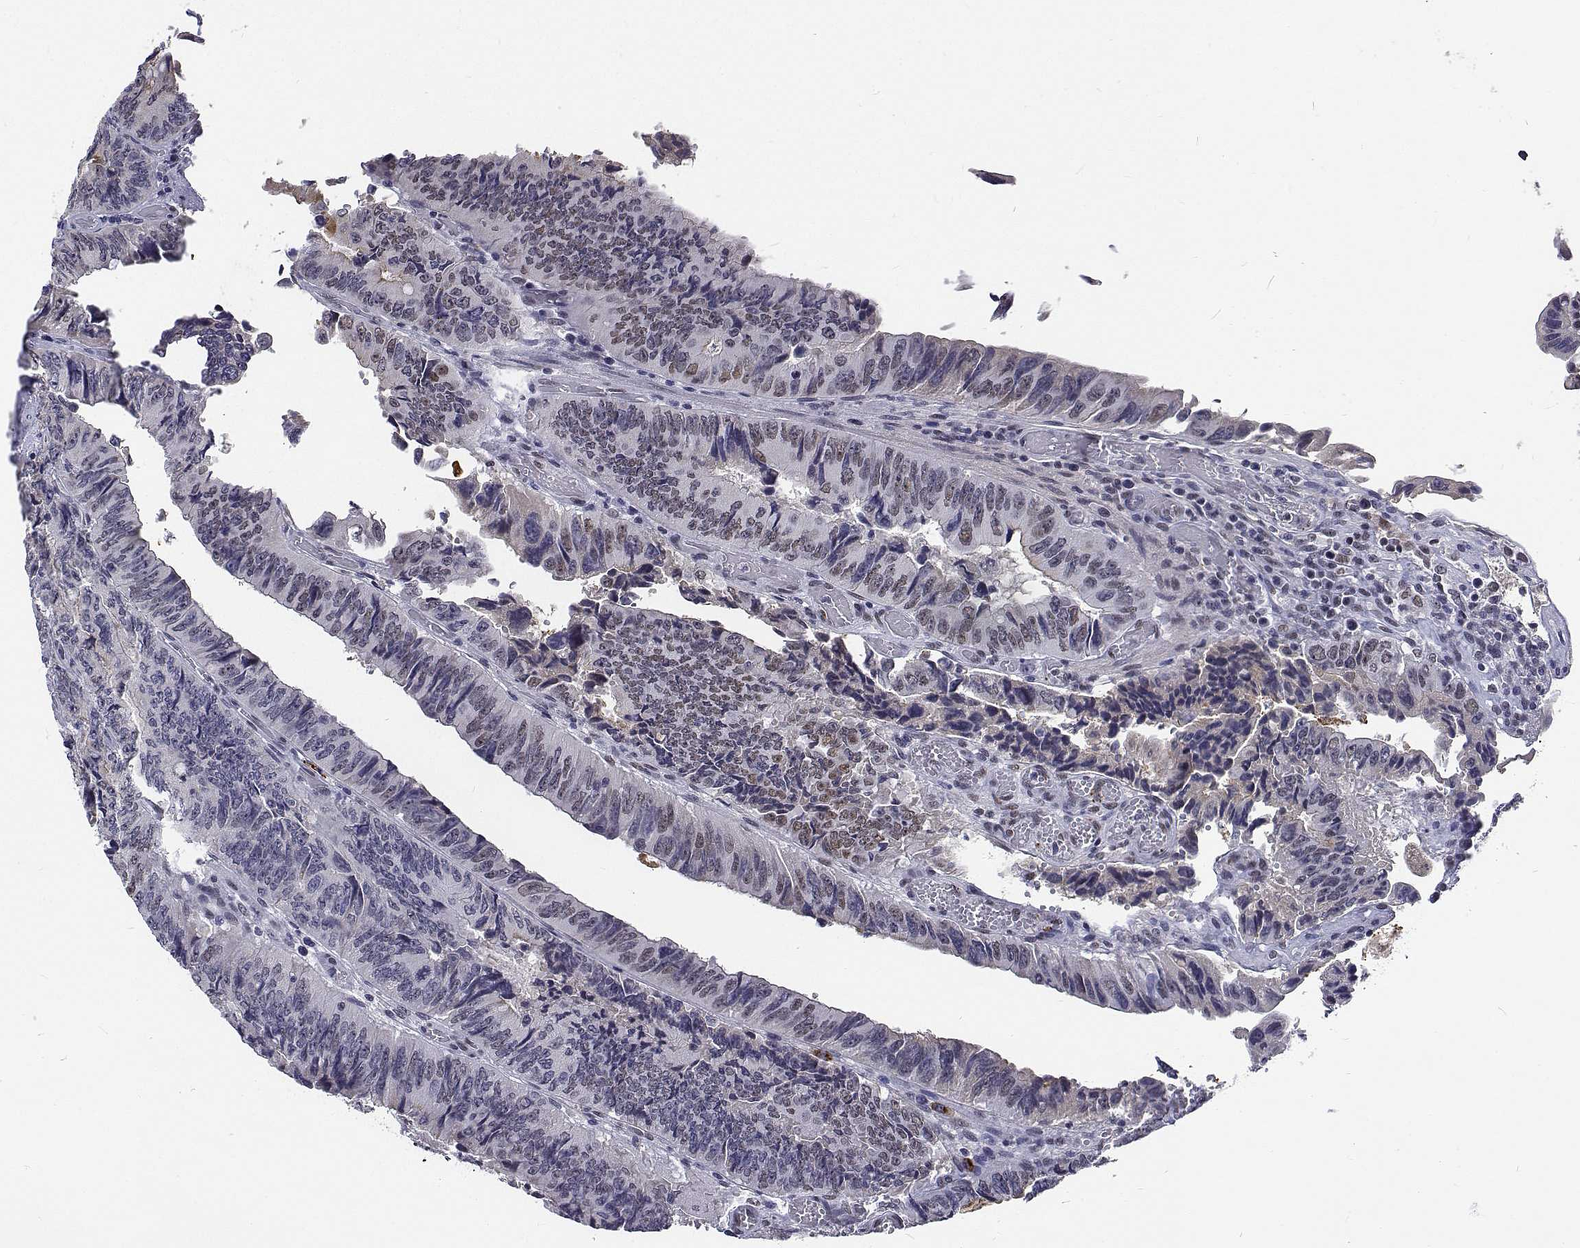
{"staining": {"intensity": "weak", "quantity": "<25%", "location": "cytoplasmic/membranous,nuclear"}, "tissue": "colorectal cancer", "cell_type": "Tumor cells", "image_type": "cancer", "snomed": [{"axis": "morphology", "description": "Adenocarcinoma, NOS"}, {"axis": "topography", "description": "Colon"}], "caption": "Immunohistochemical staining of colorectal cancer (adenocarcinoma) reveals no significant staining in tumor cells.", "gene": "ATRX", "patient": {"sex": "female", "age": 84}}